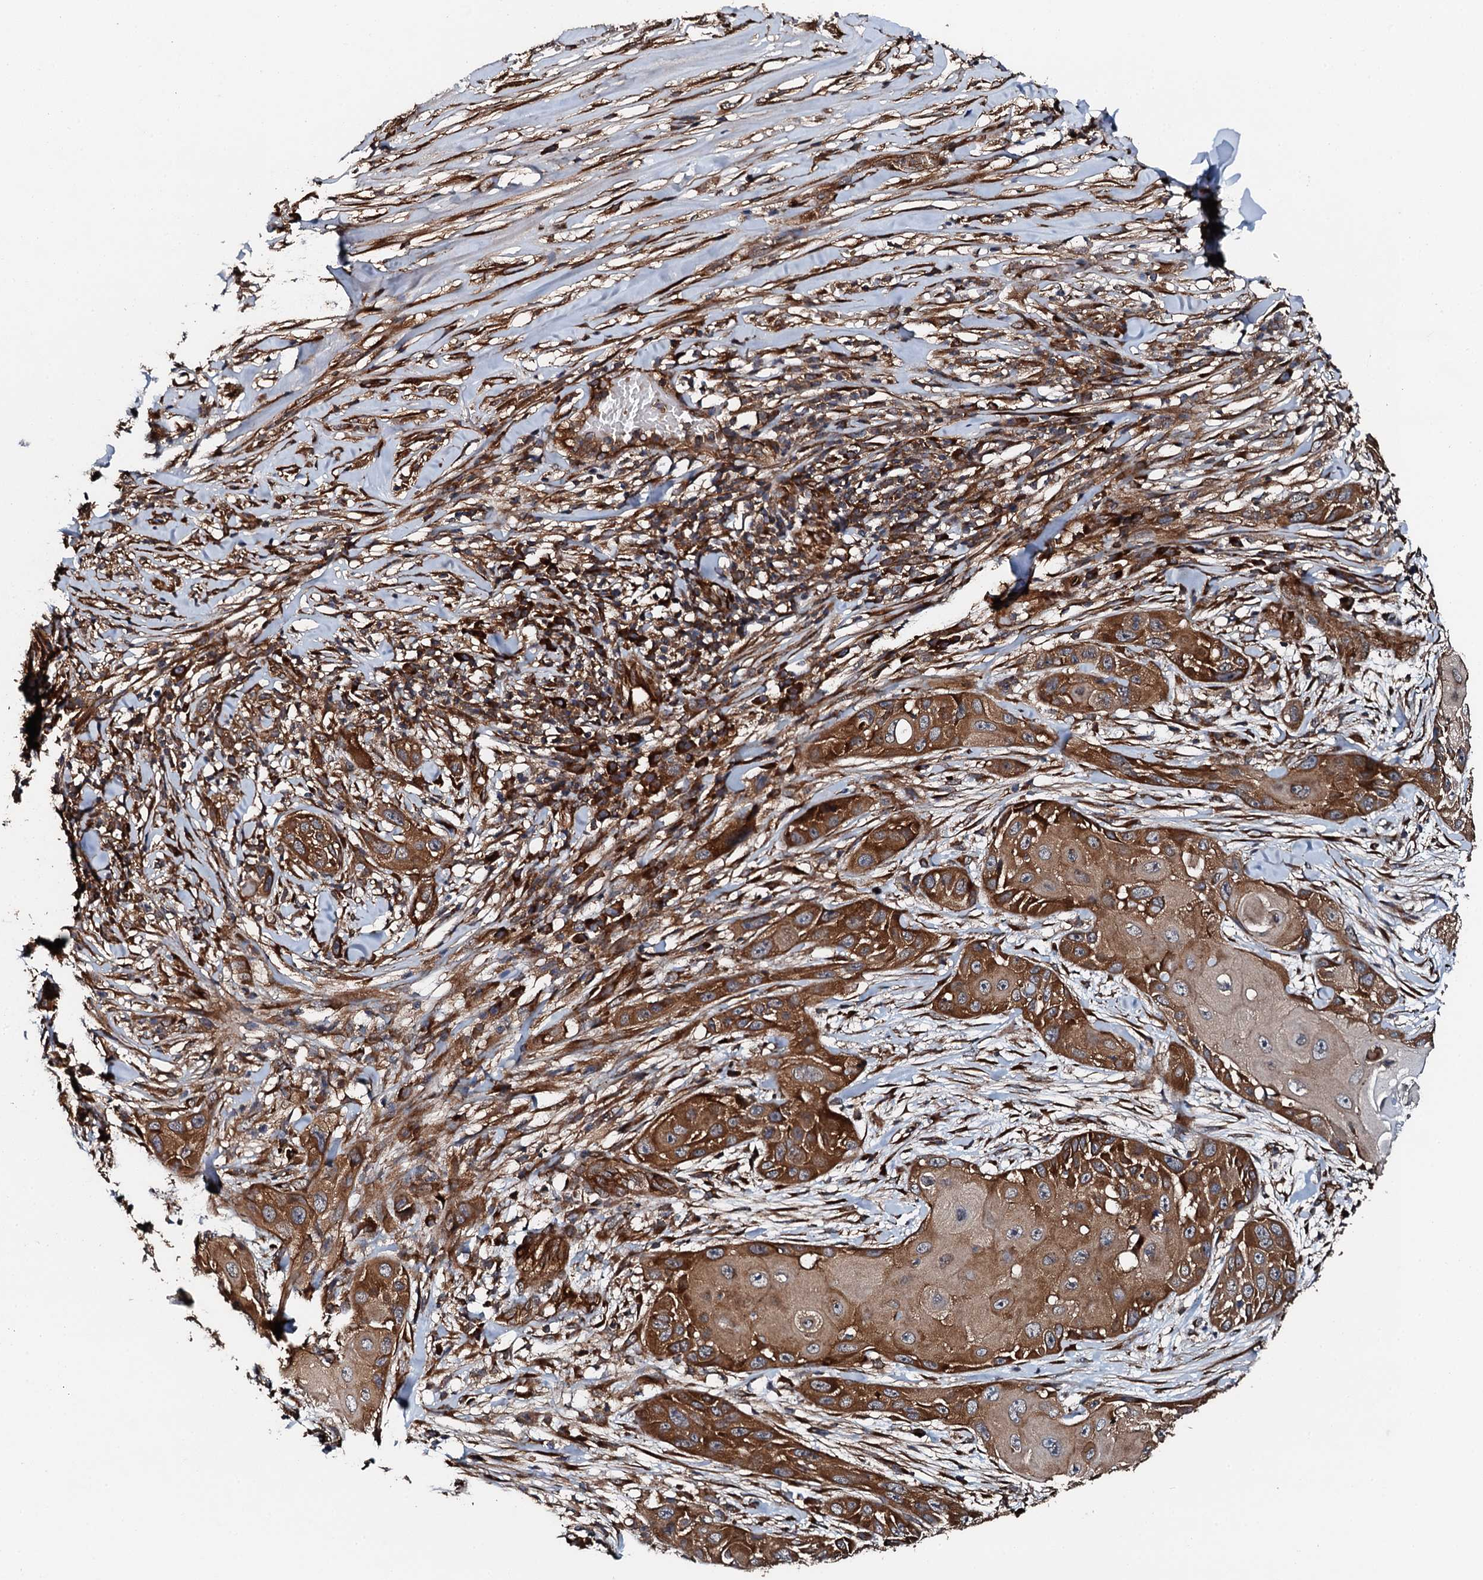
{"staining": {"intensity": "strong", "quantity": ">75%", "location": "cytoplasmic/membranous"}, "tissue": "skin cancer", "cell_type": "Tumor cells", "image_type": "cancer", "snomed": [{"axis": "morphology", "description": "Squamous cell carcinoma, NOS"}, {"axis": "topography", "description": "Skin"}], "caption": "Brown immunohistochemical staining in human skin squamous cell carcinoma demonstrates strong cytoplasmic/membranous staining in approximately >75% of tumor cells.", "gene": "FLYWCH1", "patient": {"sex": "female", "age": 44}}